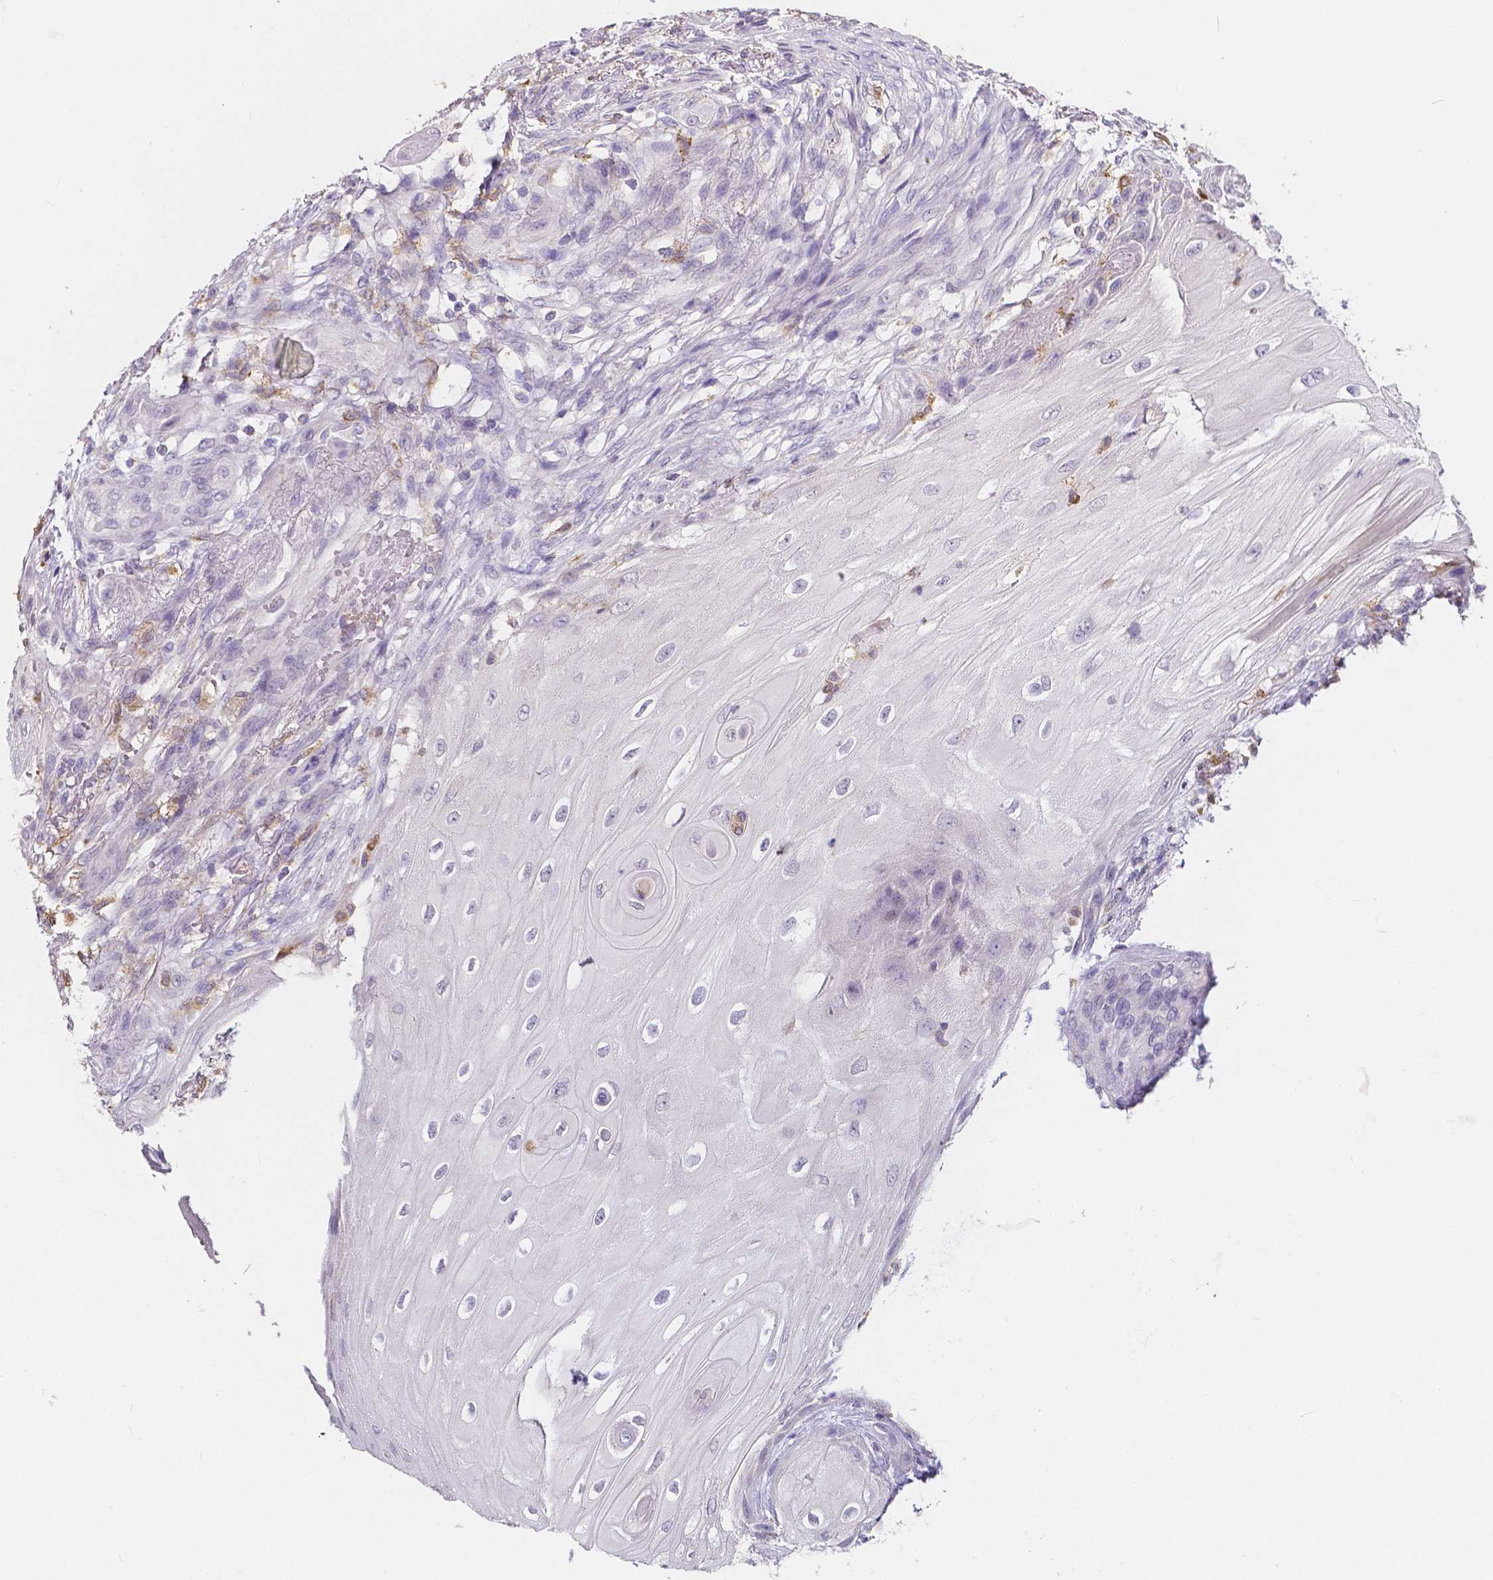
{"staining": {"intensity": "negative", "quantity": "none", "location": "none"}, "tissue": "skin cancer", "cell_type": "Tumor cells", "image_type": "cancer", "snomed": [{"axis": "morphology", "description": "Squamous cell carcinoma, NOS"}, {"axis": "topography", "description": "Skin"}], "caption": "High power microscopy image of an immunohistochemistry (IHC) histopathology image of skin cancer, revealing no significant expression in tumor cells. Brightfield microscopy of IHC stained with DAB (brown) and hematoxylin (blue), captured at high magnification.", "gene": "ACP5", "patient": {"sex": "male", "age": 62}}